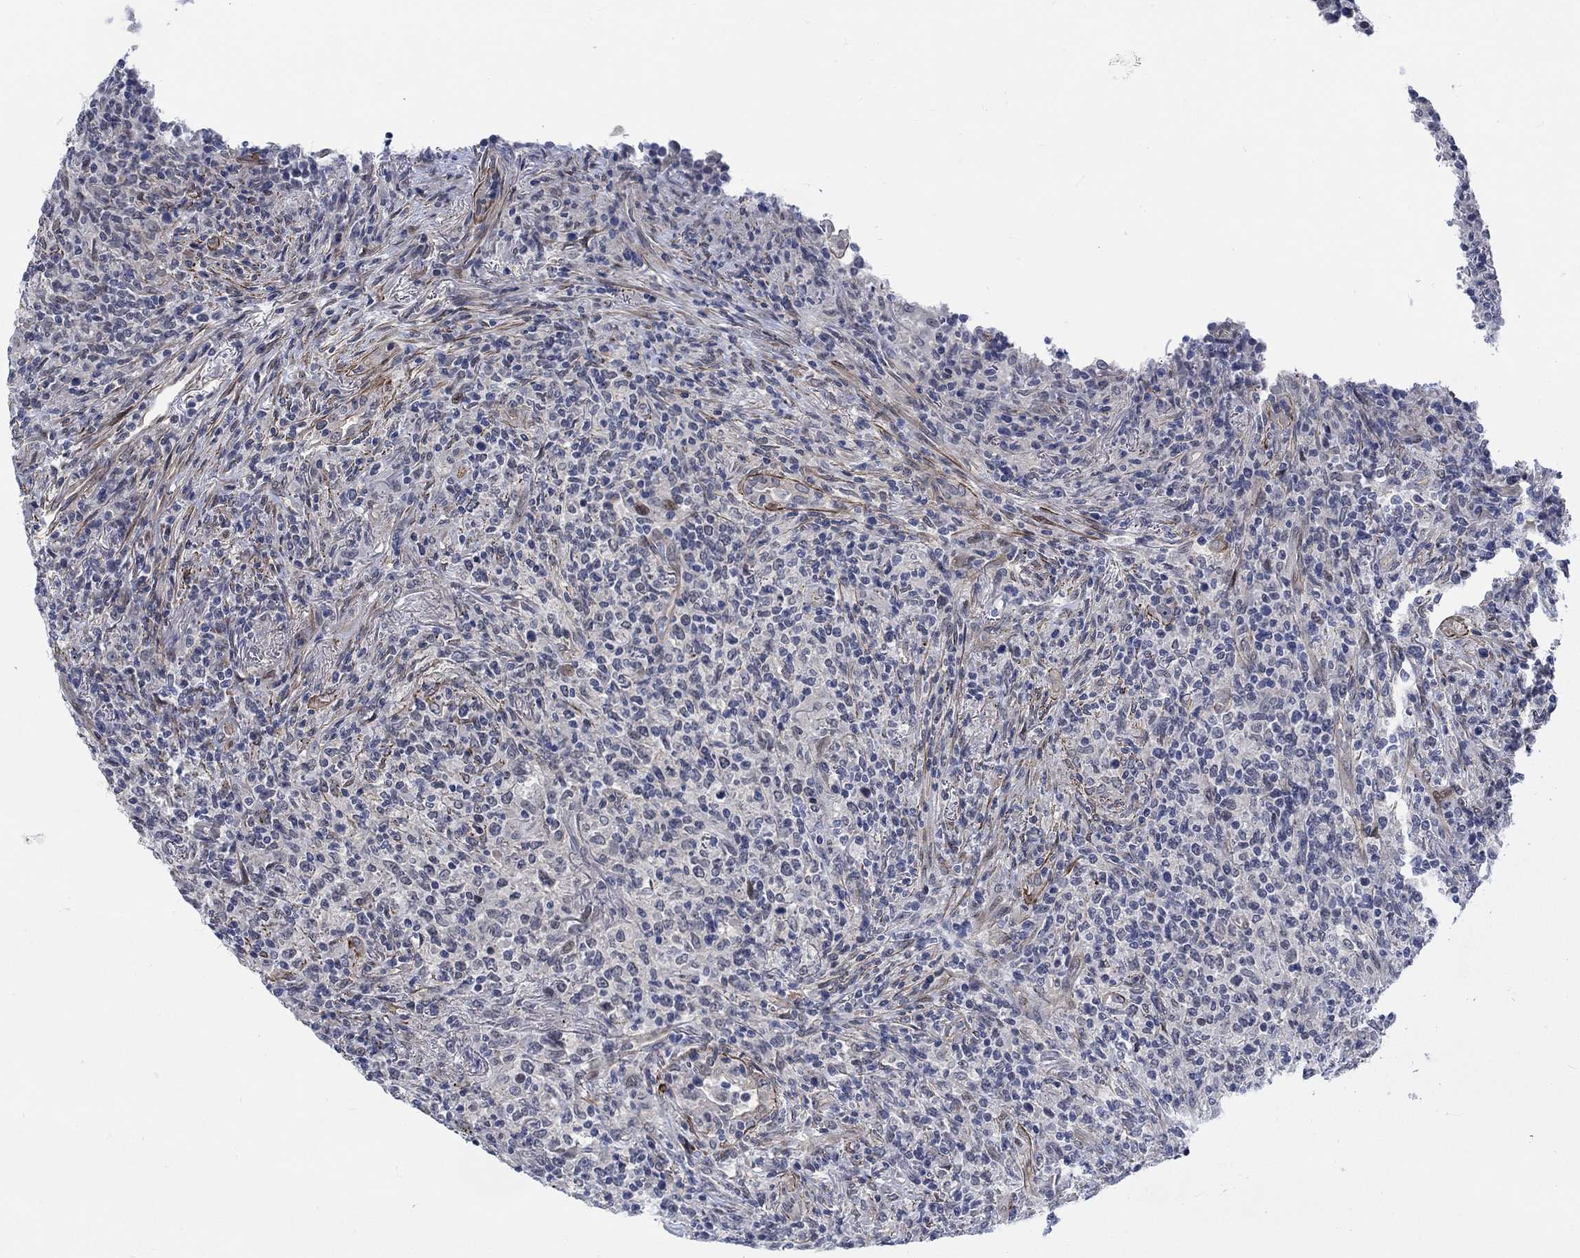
{"staining": {"intensity": "negative", "quantity": "none", "location": "none"}, "tissue": "lymphoma", "cell_type": "Tumor cells", "image_type": "cancer", "snomed": [{"axis": "morphology", "description": "Malignant lymphoma, non-Hodgkin's type, High grade"}, {"axis": "topography", "description": "Lung"}], "caption": "High power microscopy photomicrograph of an immunohistochemistry histopathology image of high-grade malignant lymphoma, non-Hodgkin's type, revealing no significant positivity in tumor cells. (IHC, brightfield microscopy, high magnification).", "gene": "KCNH8", "patient": {"sex": "male", "age": 79}}